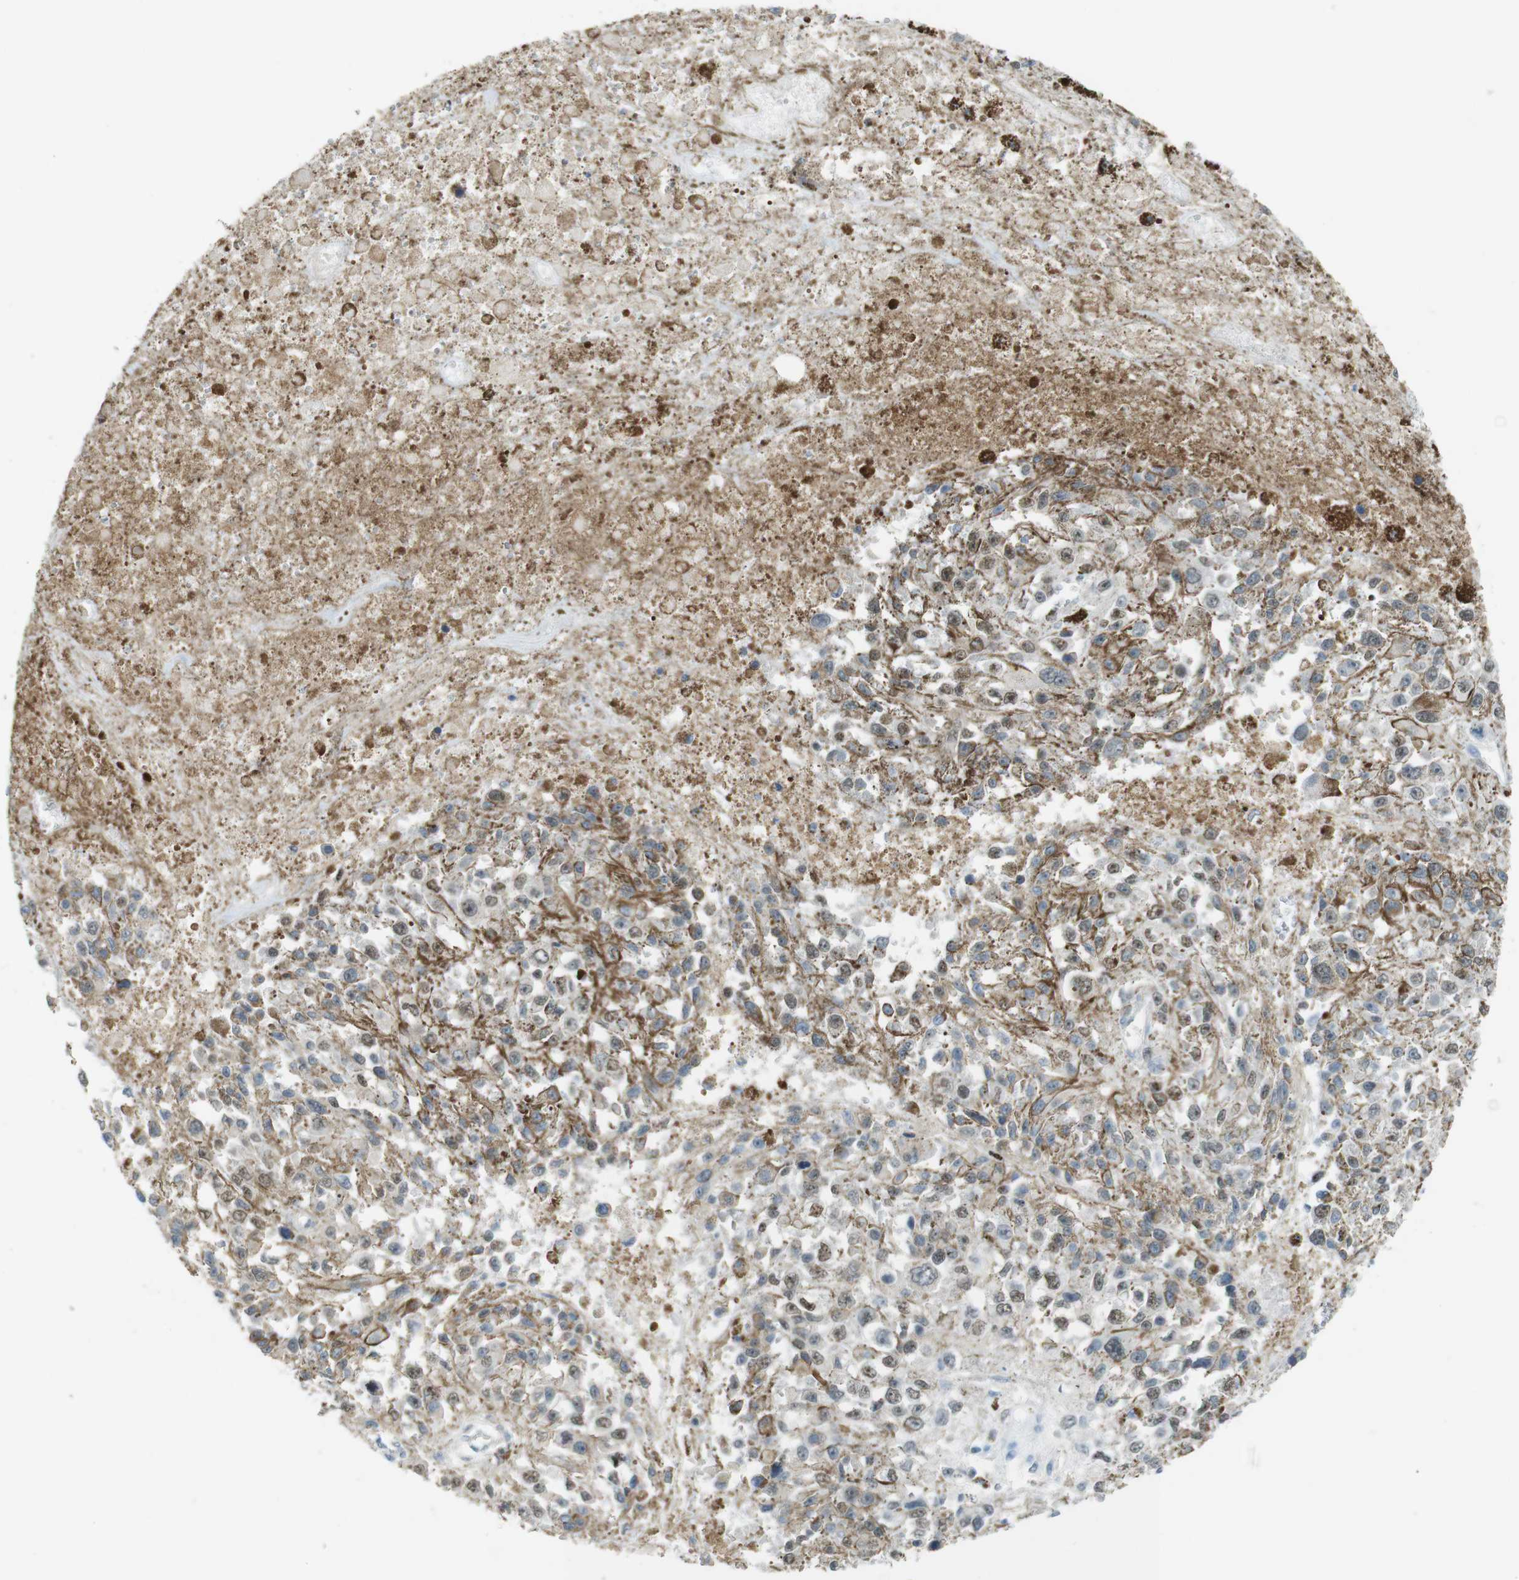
{"staining": {"intensity": "weak", "quantity": "25%-75%", "location": "cytoplasmic/membranous"}, "tissue": "melanoma", "cell_type": "Tumor cells", "image_type": "cancer", "snomed": [{"axis": "morphology", "description": "Malignant melanoma, Metastatic site"}, {"axis": "topography", "description": "Lymph node"}], "caption": "Weak cytoplasmic/membranous expression for a protein is appreciated in approximately 25%-75% of tumor cells of malignant melanoma (metastatic site) using IHC.", "gene": "ENTPD7", "patient": {"sex": "male", "age": 59}}